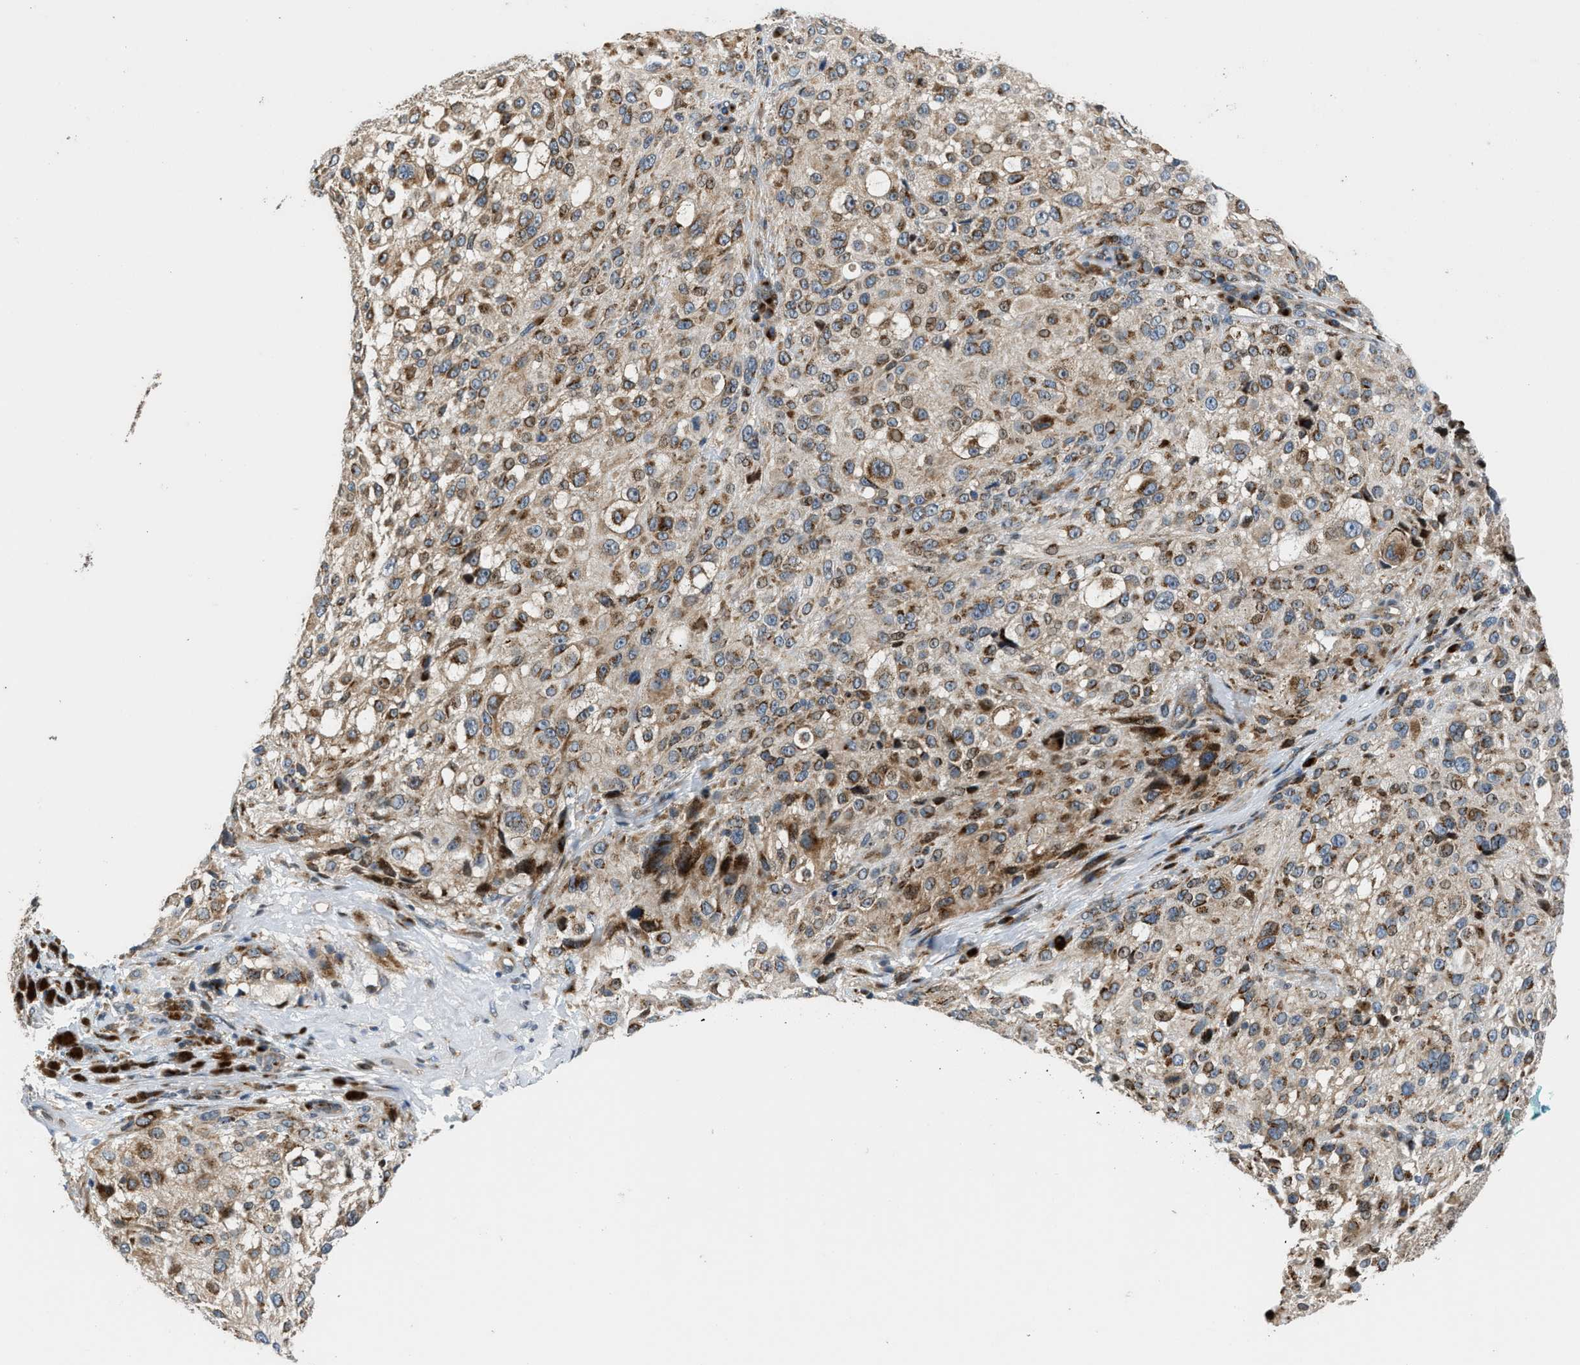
{"staining": {"intensity": "moderate", "quantity": ">75%", "location": "cytoplasmic/membranous"}, "tissue": "melanoma", "cell_type": "Tumor cells", "image_type": "cancer", "snomed": [{"axis": "morphology", "description": "Necrosis, NOS"}, {"axis": "morphology", "description": "Malignant melanoma, NOS"}, {"axis": "topography", "description": "Skin"}], "caption": "Immunohistochemical staining of human melanoma displays moderate cytoplasmic/membranous protein staining in approximately >75% of tumor cells.", "gene": "FUT8", "patient": {"sex": "female", "age": 87}}